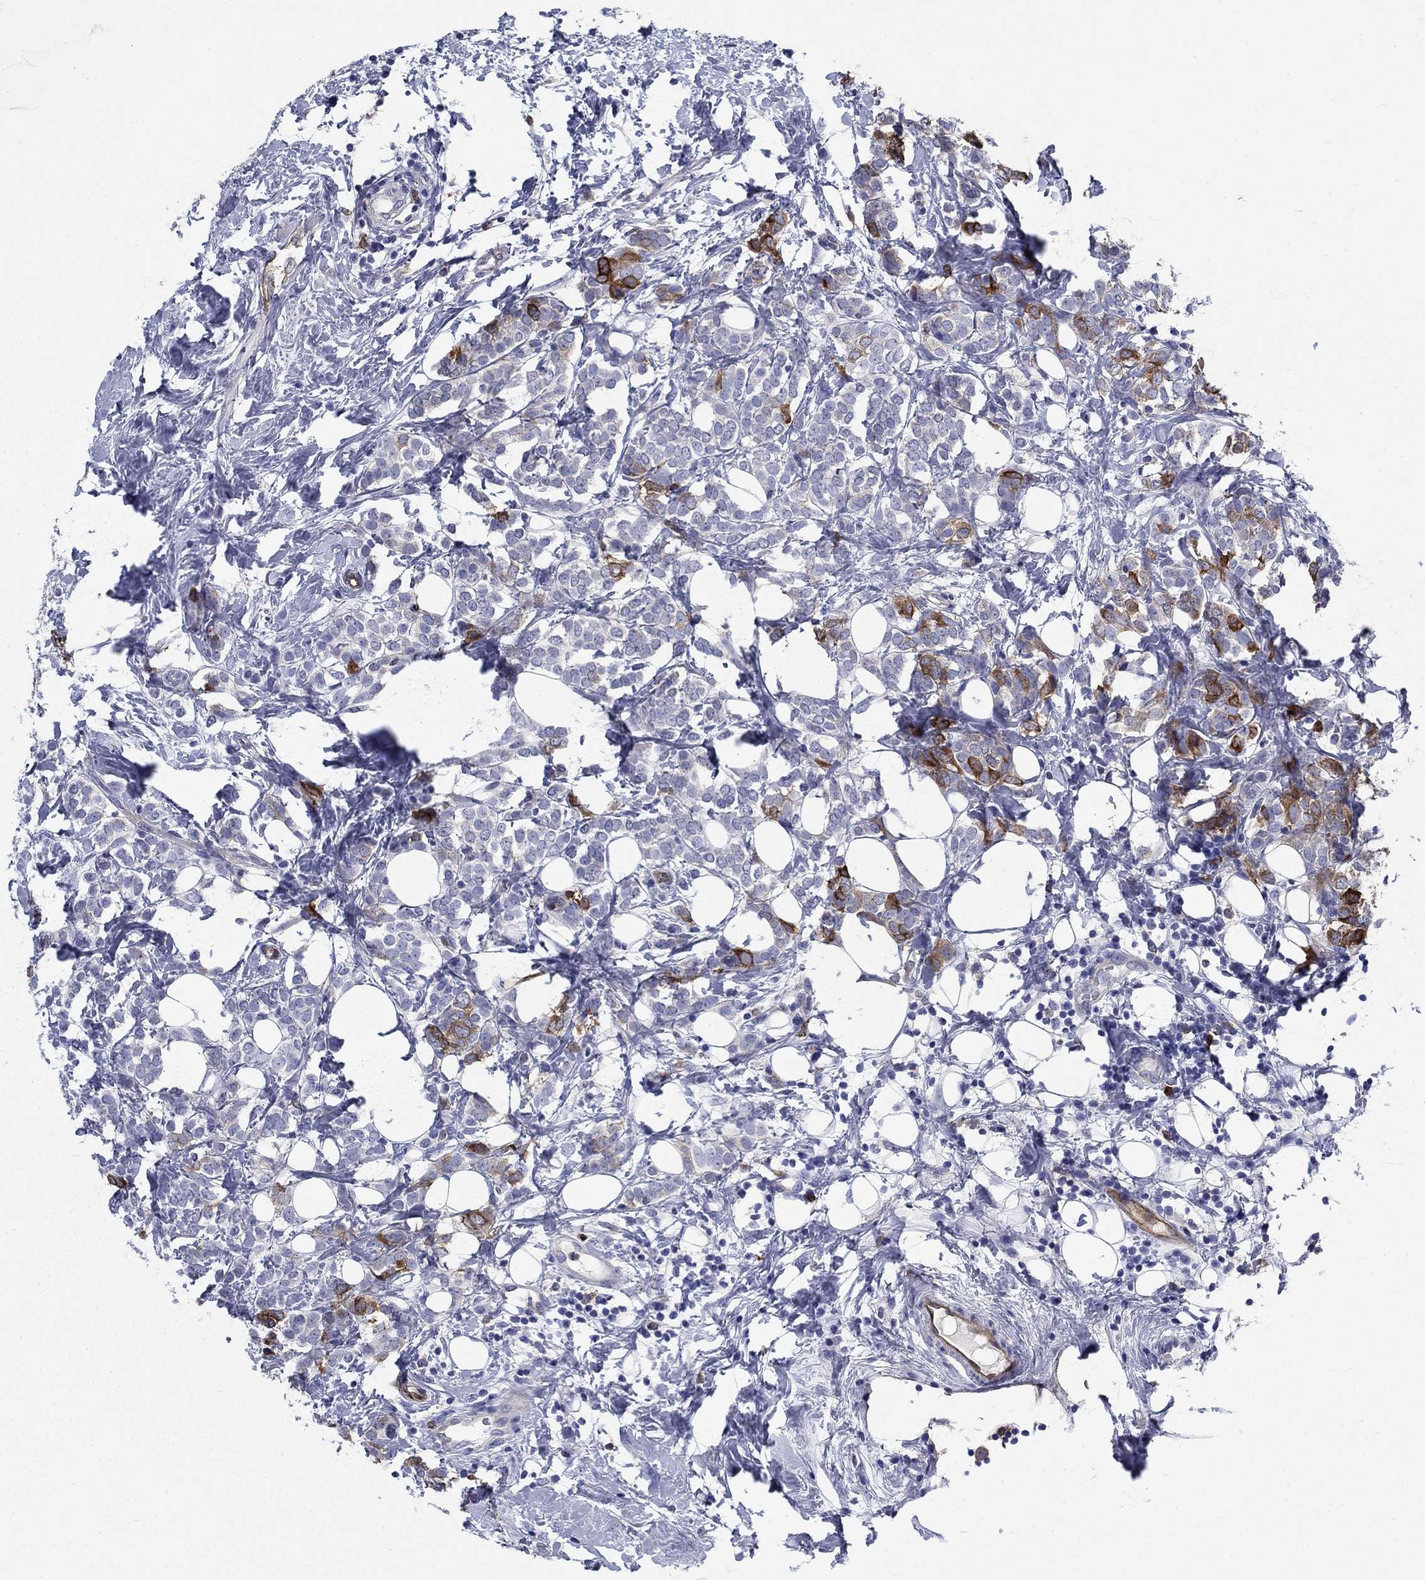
{"staining": {"intensity": "strong", "quantity": "<25%", "location": "cytoplasmic/membranous"}, "tissue": "breast cancer", "cell_type": "Tumor cells", "image_type": "cancer", "snomed": [{"axis": "morphology", "description": "Lobular carcinoma"}, {"axis": "topography", "description": "Breast"}], "caption": "Brown immunohistochemical staining in human breast lobular carcinoma shows strong cytoplasmic/membranous positivity in about <25% of tumor cells.", "gene": "STMN1", "patient": {"sex": "female", "age": 49}}